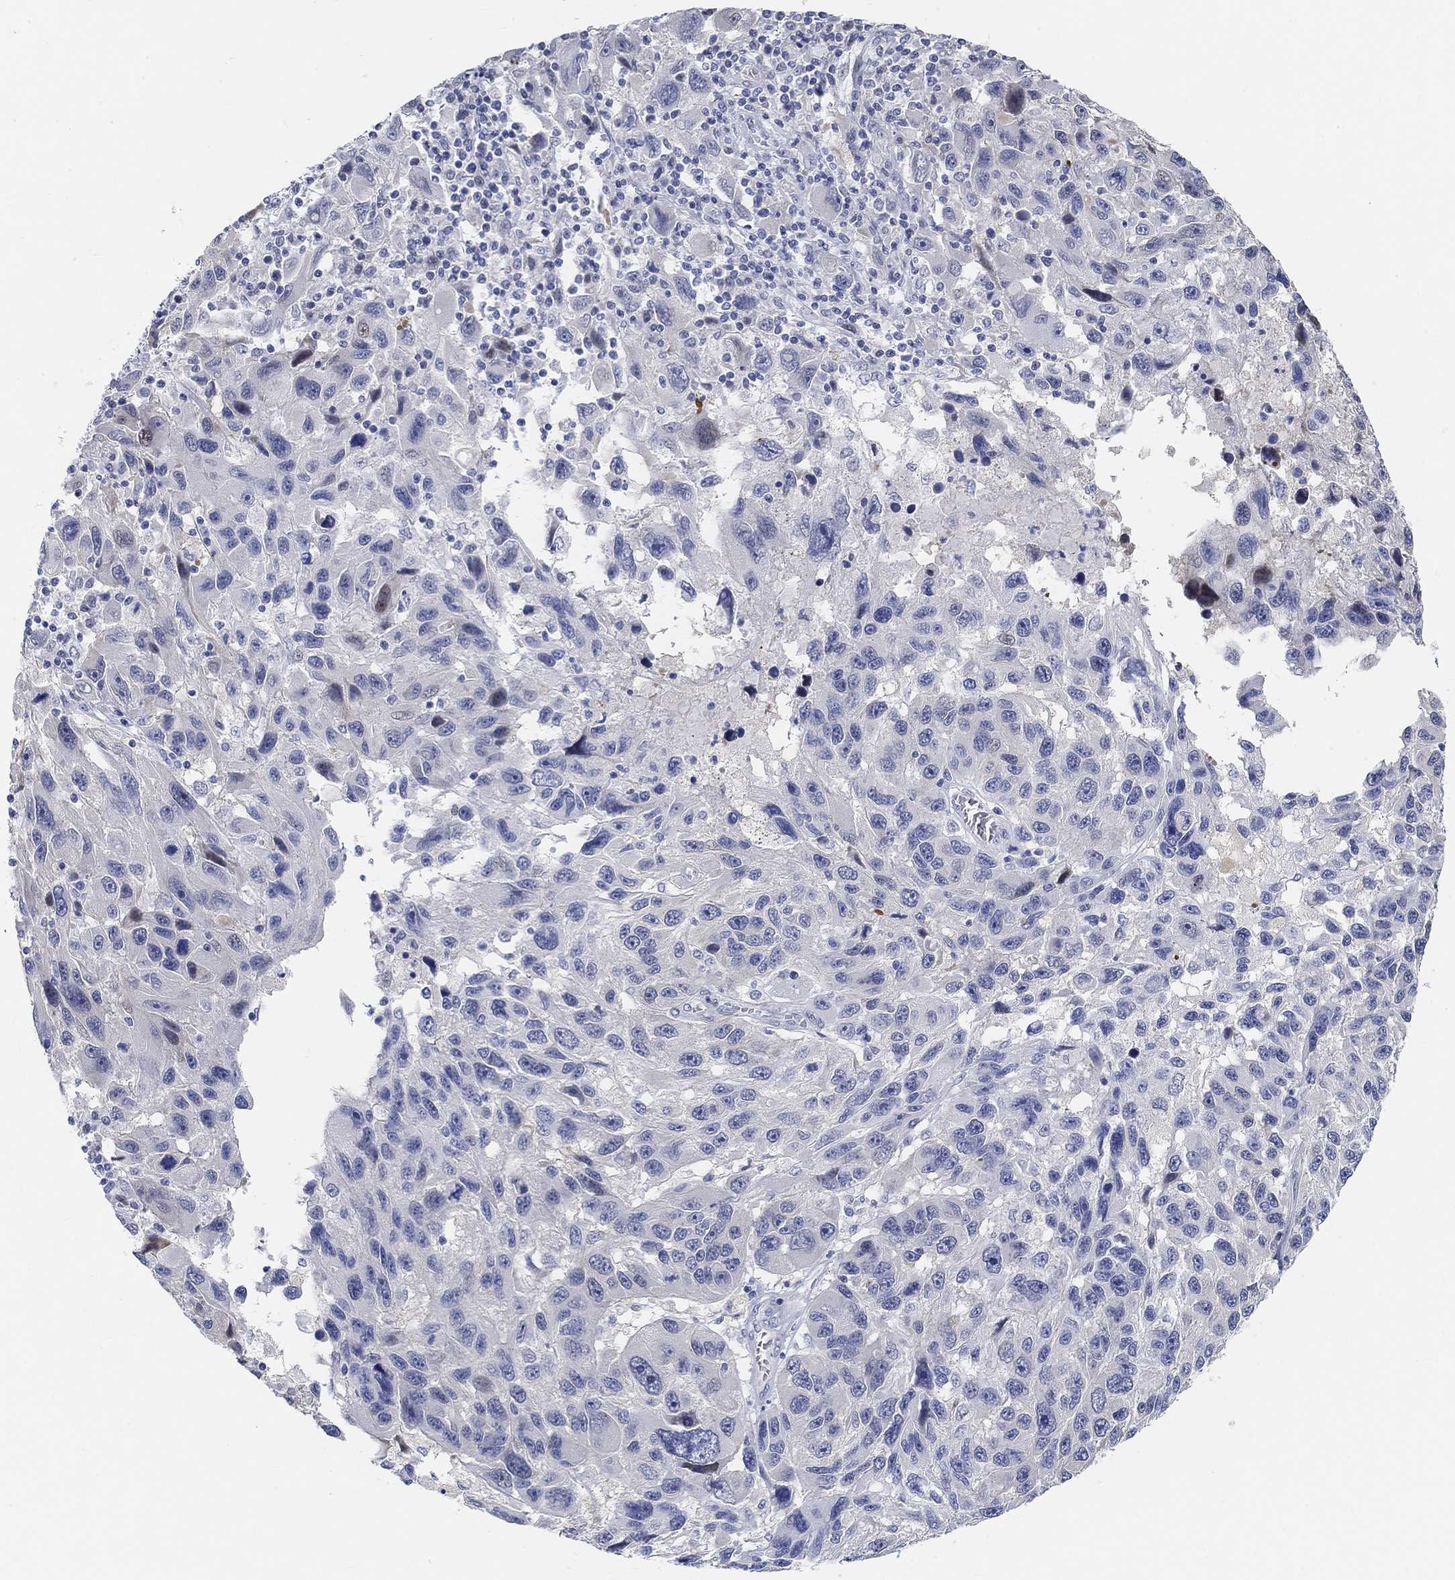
{"staining": {"intensity": "negative", "quantity": "none", "location": "none"}, "tissue": "melanoma", "cell_type": "Tumor cells", "image_type": "cancer", "snomed": [{"axis": "morphology", "description": "Malignant melanoma, NOS"}, {"axis": "topography", "description": "Skin"}], "caption": "This is a image of IHC staining of melanoma, which shows no staining in tumor cells.", "gene": "SNTG2", "patient": {"sex": "male", "age": 53}}